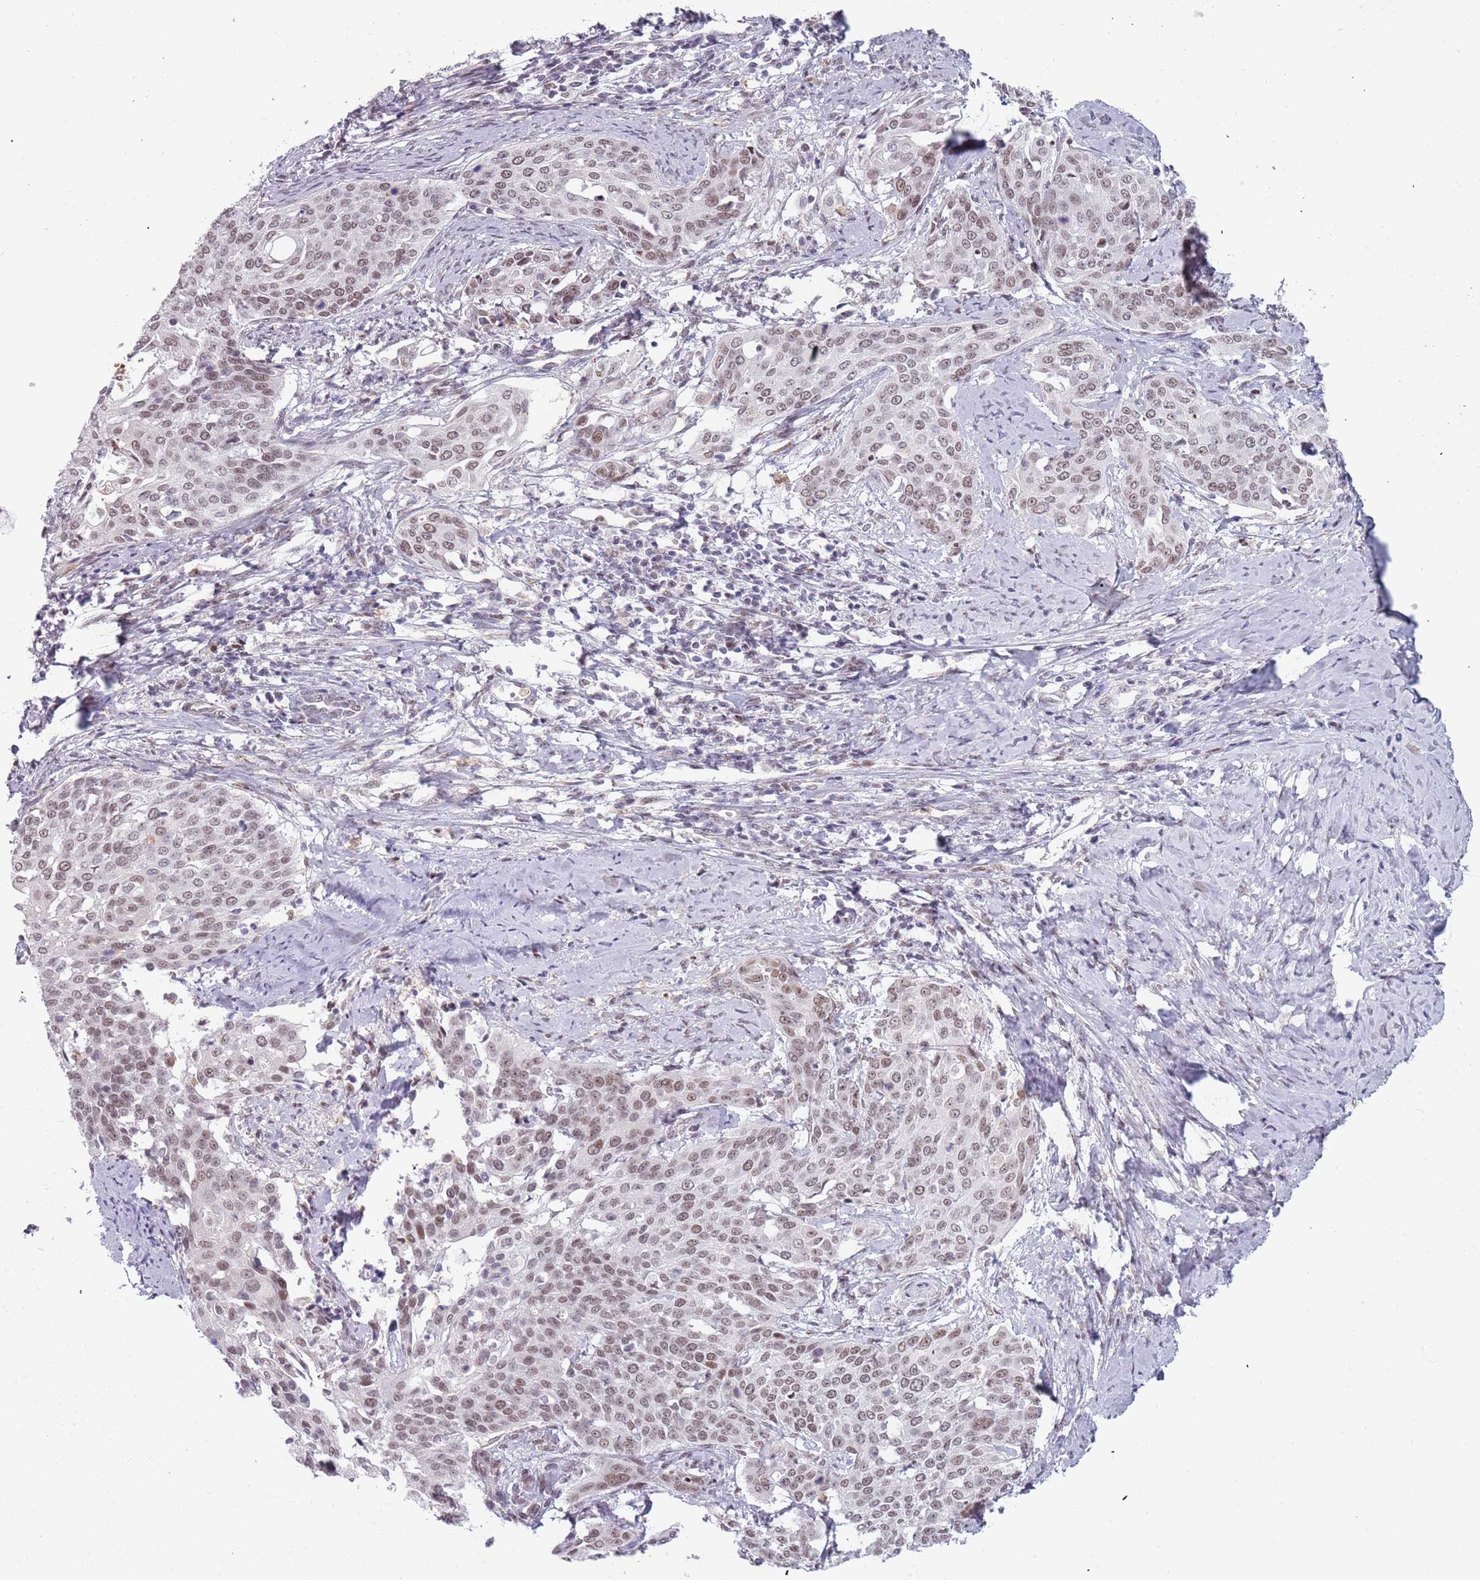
{"staining": {"intensity": "weak", "quantity": ">75%", "location": "nuclear"}, "tissue": "cervical cancer", "cell_type": "Tumor cells", "image_type": "cancer", "snomed": [{"axis": "morphology", "description": "Squamous cell carcinoma, NOS"}, {"axis": "topography", "description": "Cervix"}], "caption": "Protein staining of cervical cancer tissue shows weak nuclear staining in about >75% of tumor cells.", "gene": "REXO4", "patient": {"sex": "female", "age": 44}}